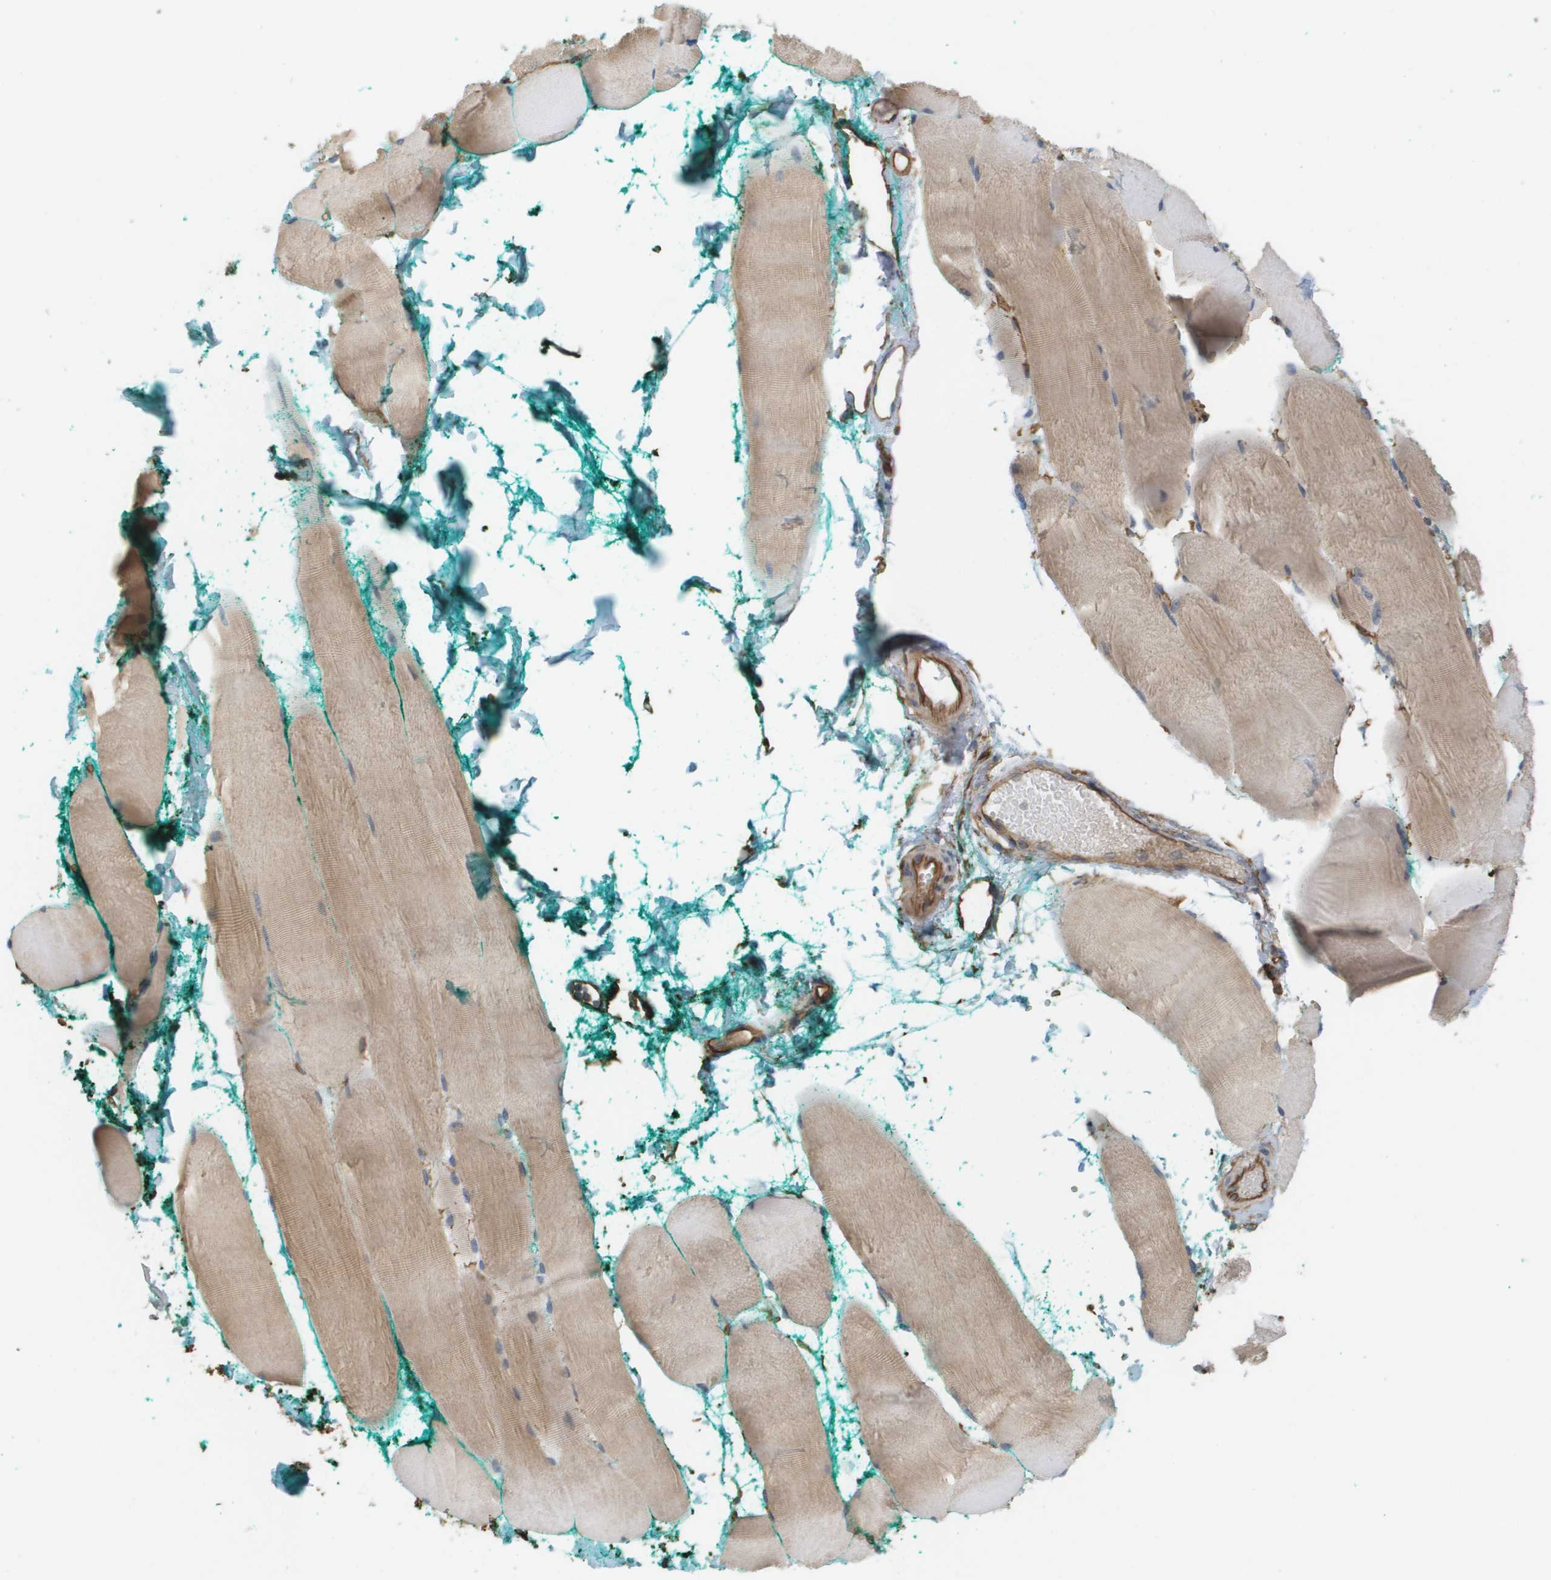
{"staining": {"intensity": "weak", "quantity": "25%-75%", "location": "cytoplasmic/membranous"}, "tissue": "skeletal muscle", "cell_type": "Myocytes", "image_type": "normal", "snomed": [{"axis": "morphology", "description": "Normal tissue, NOS"}, {"axis": "morphology", "description": "Squamous cell carcinoma, NOS"}, {"axis": "topography", "description": "Skeletal muscle"}], "caption": "Protein expression analysis of unremarkable human skeletal muscle reveals weak cytoplasmic/membranous expression in about 25%-75% of myocytes. The staining was performed using DAB (3,3'-diaminobenzidine) to visualize the protein expression in brown, while the nuclei were stained in blue with hematoxylin (Magnification: 20x).", "gene": "SGMS2", "patient": {"sex": "male", "age": 51}}